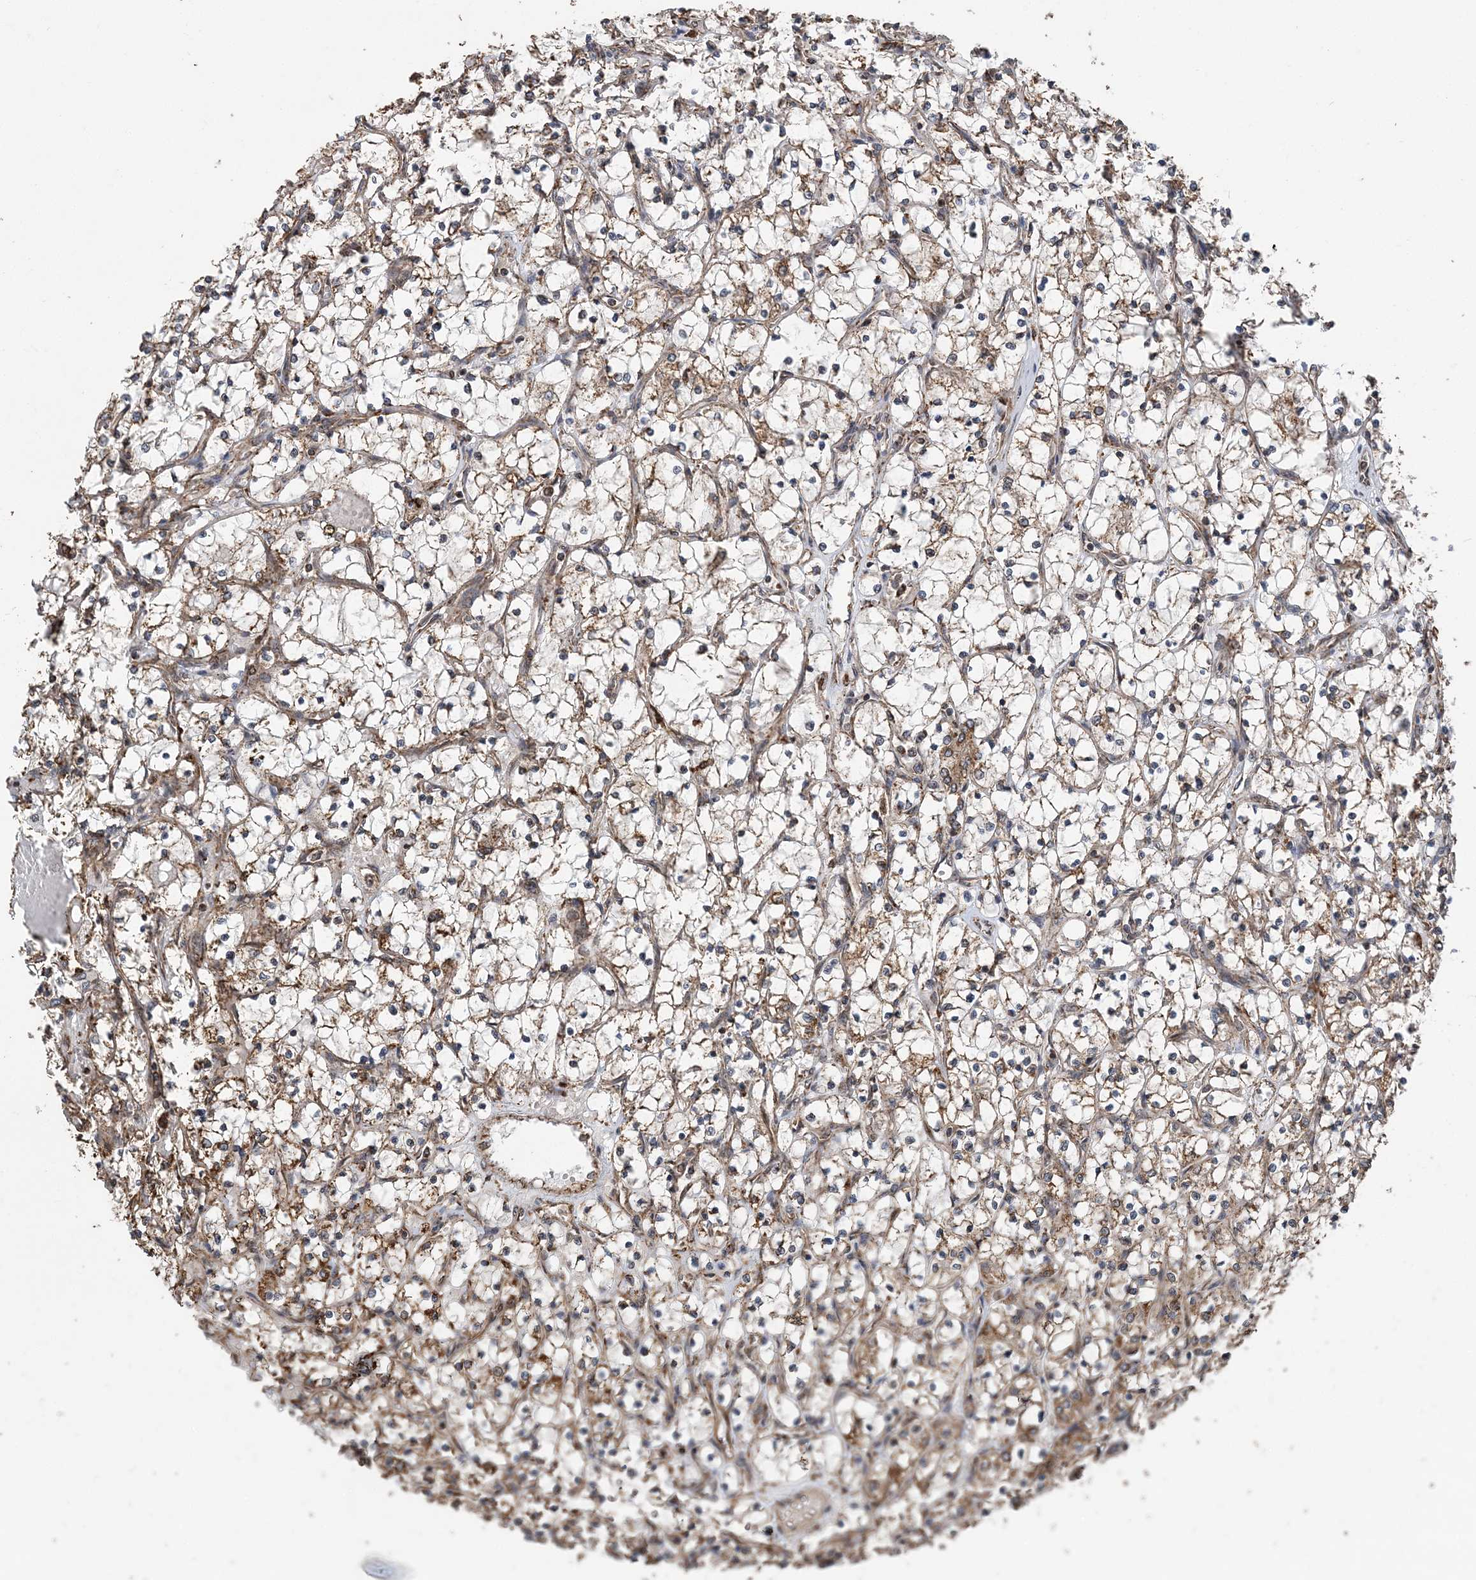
{"staining": {"intensity": "moderate", "quantity": ">75%", "location": "cytoplasmic/membranous"}, "tissue": "renal cancer", "cell_type": "Tumor cells", "image_type": "cancer", "snomed": [{"axis": "morphology", "description": "Adenocarcinoma, NOS"}, {"axis": "topography", "description": "Kidney"}], "caption": "Protein staining of renal cancer tissue shows moderate cytoplasmic/membranous staining in about >75% of tumor cells.", "gene": "PCBP1", "patient": {"sex": "female", "age": 69}}